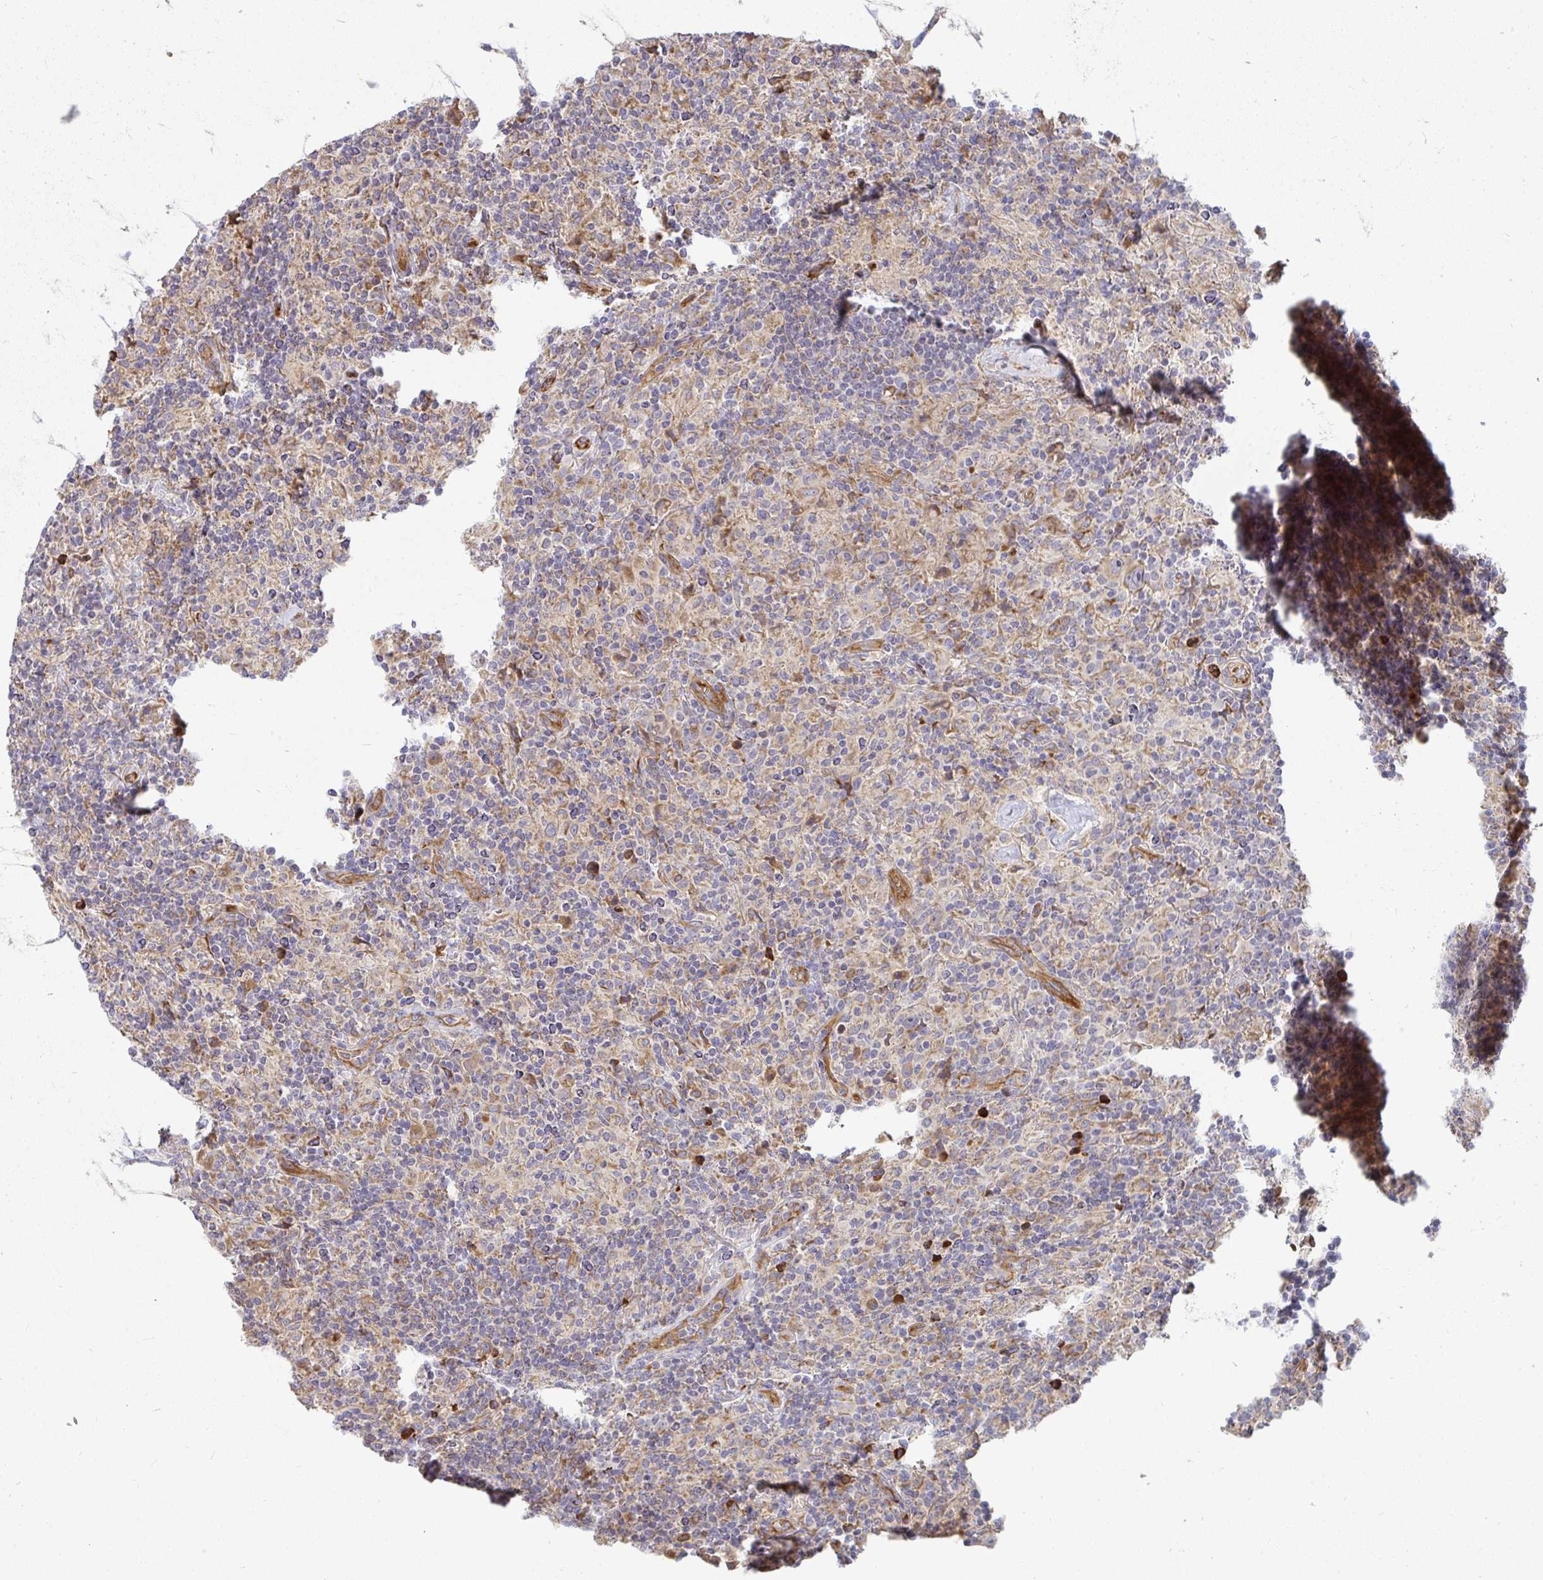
{"staining": {"intensity": "weak", "quantity": ">75%", "location": "cytoplasmic/membranous"}, "tissue": "lymphoma", "cell_type": "Tumor cells", "image_type": "cancer", "snomed": [{"axis": "morphology", "description": "Hodgkin's disease, NOS"}, {"axis": "topography", "description": "Lymph node"}], "caption": "DAB immunohistochemical staining of human Hodgkin's disease demonstrates weak cytoplasmic/membranous protein staining in about >75% of tumor cells. (DAB IHC, brown staining for protein, blue staining for nuclei).", "gene": "B4GALT6", "patient": {"sex": "male", "age": 70}}